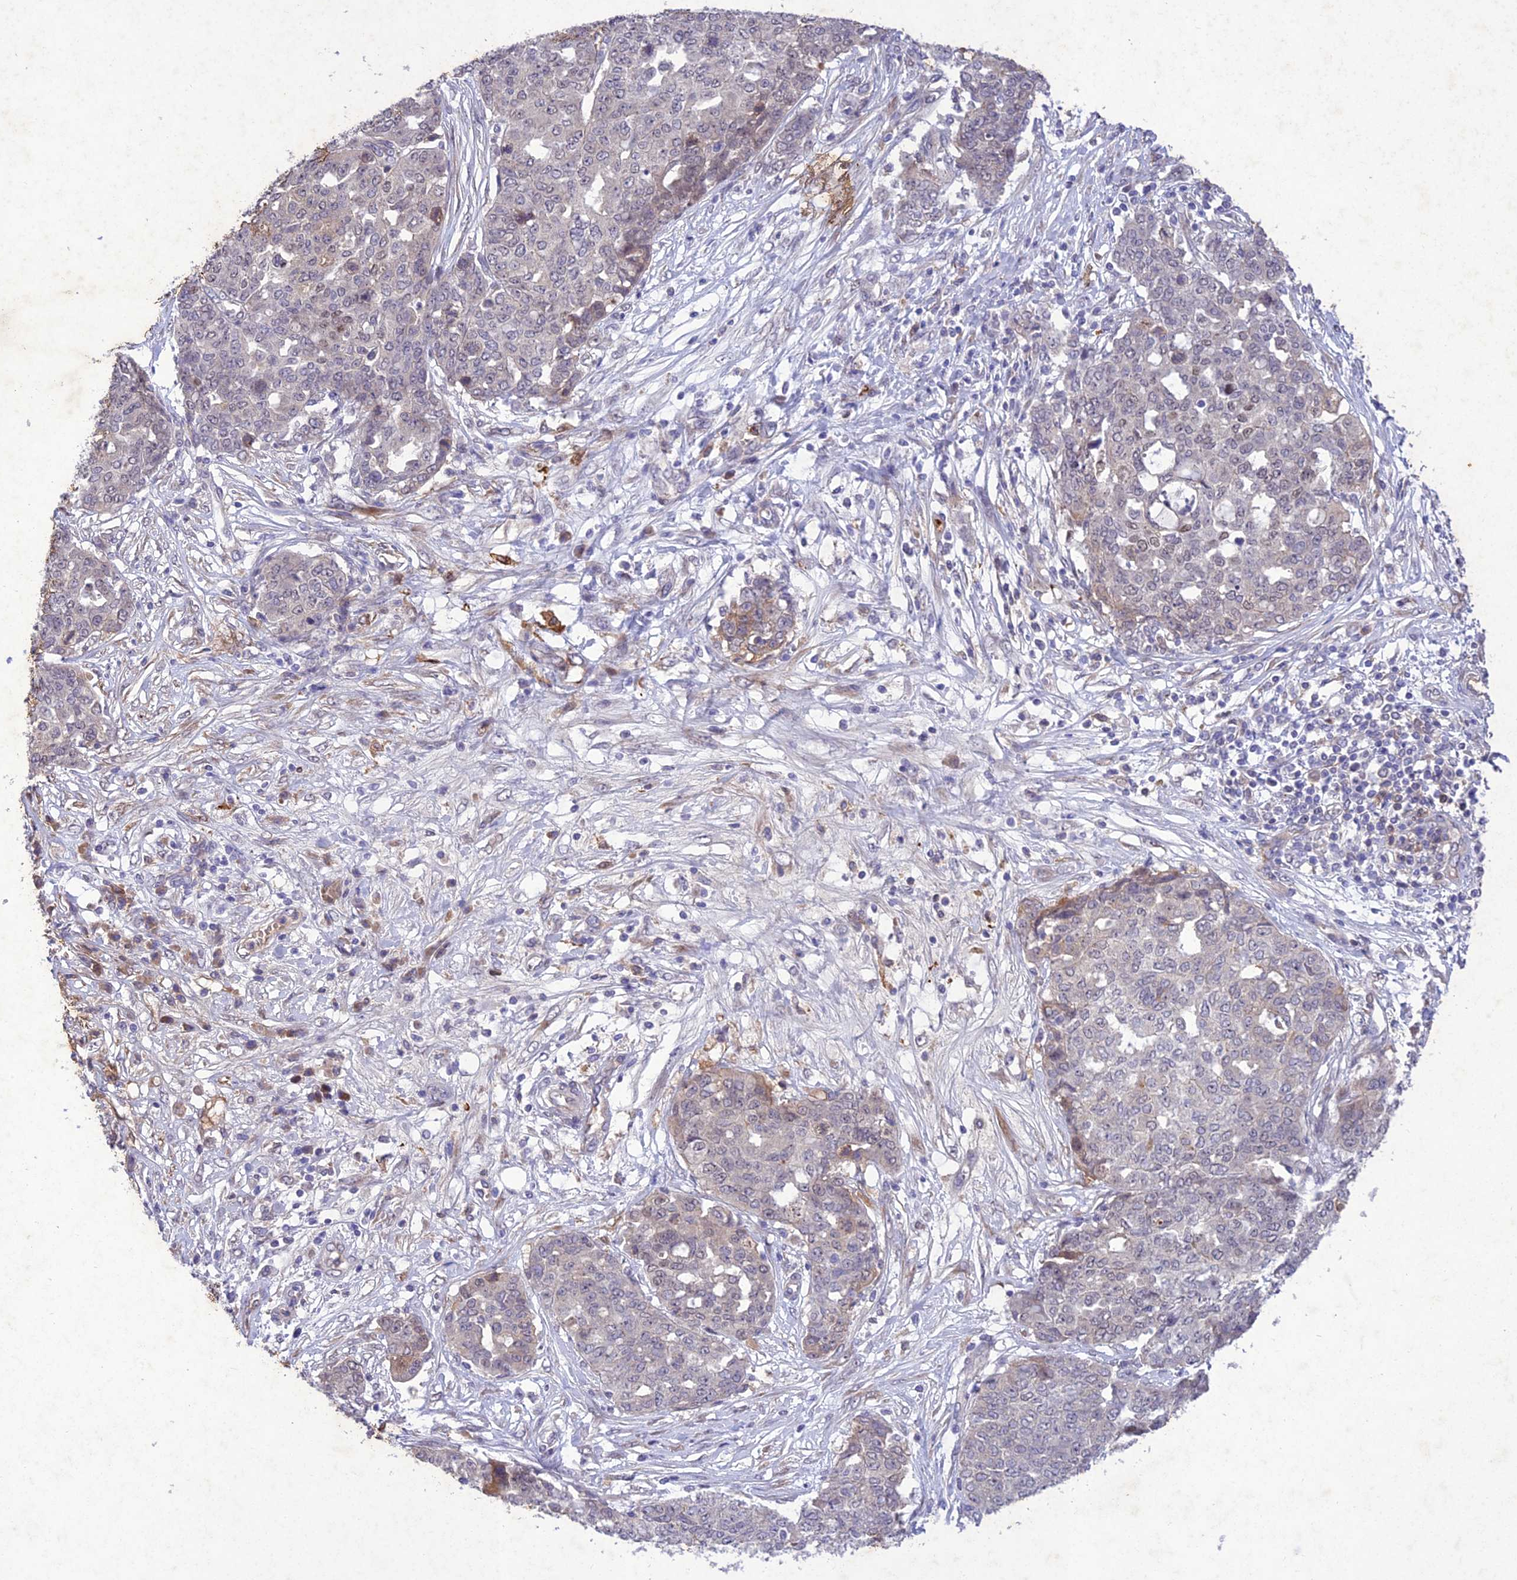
{"staining": {"intensity": "moderate", "quantity": "<25%", "location": "nuclear"}, "tissue": "ovarian cancer", "cell_type": "Tumor cells", "image_type": "cancer", "snomed": [{"axis": "morphology", "description": "Cystadenocarcinoma, serous, NOS"}, {"axis": "topography", "description": "Soft tissue"}, {"axis": "topography", "description": "Ovary"}], "caption": "Immunohistochemical staining of ovarian cancer displays low levels of moderate nuclear protein positivity in about <25% of tumor cells. (DAB IHC with brightfield microscopy, high magnification).", "gene": "ANKRD52", "patient": {"sex": "female", "age": 57}}